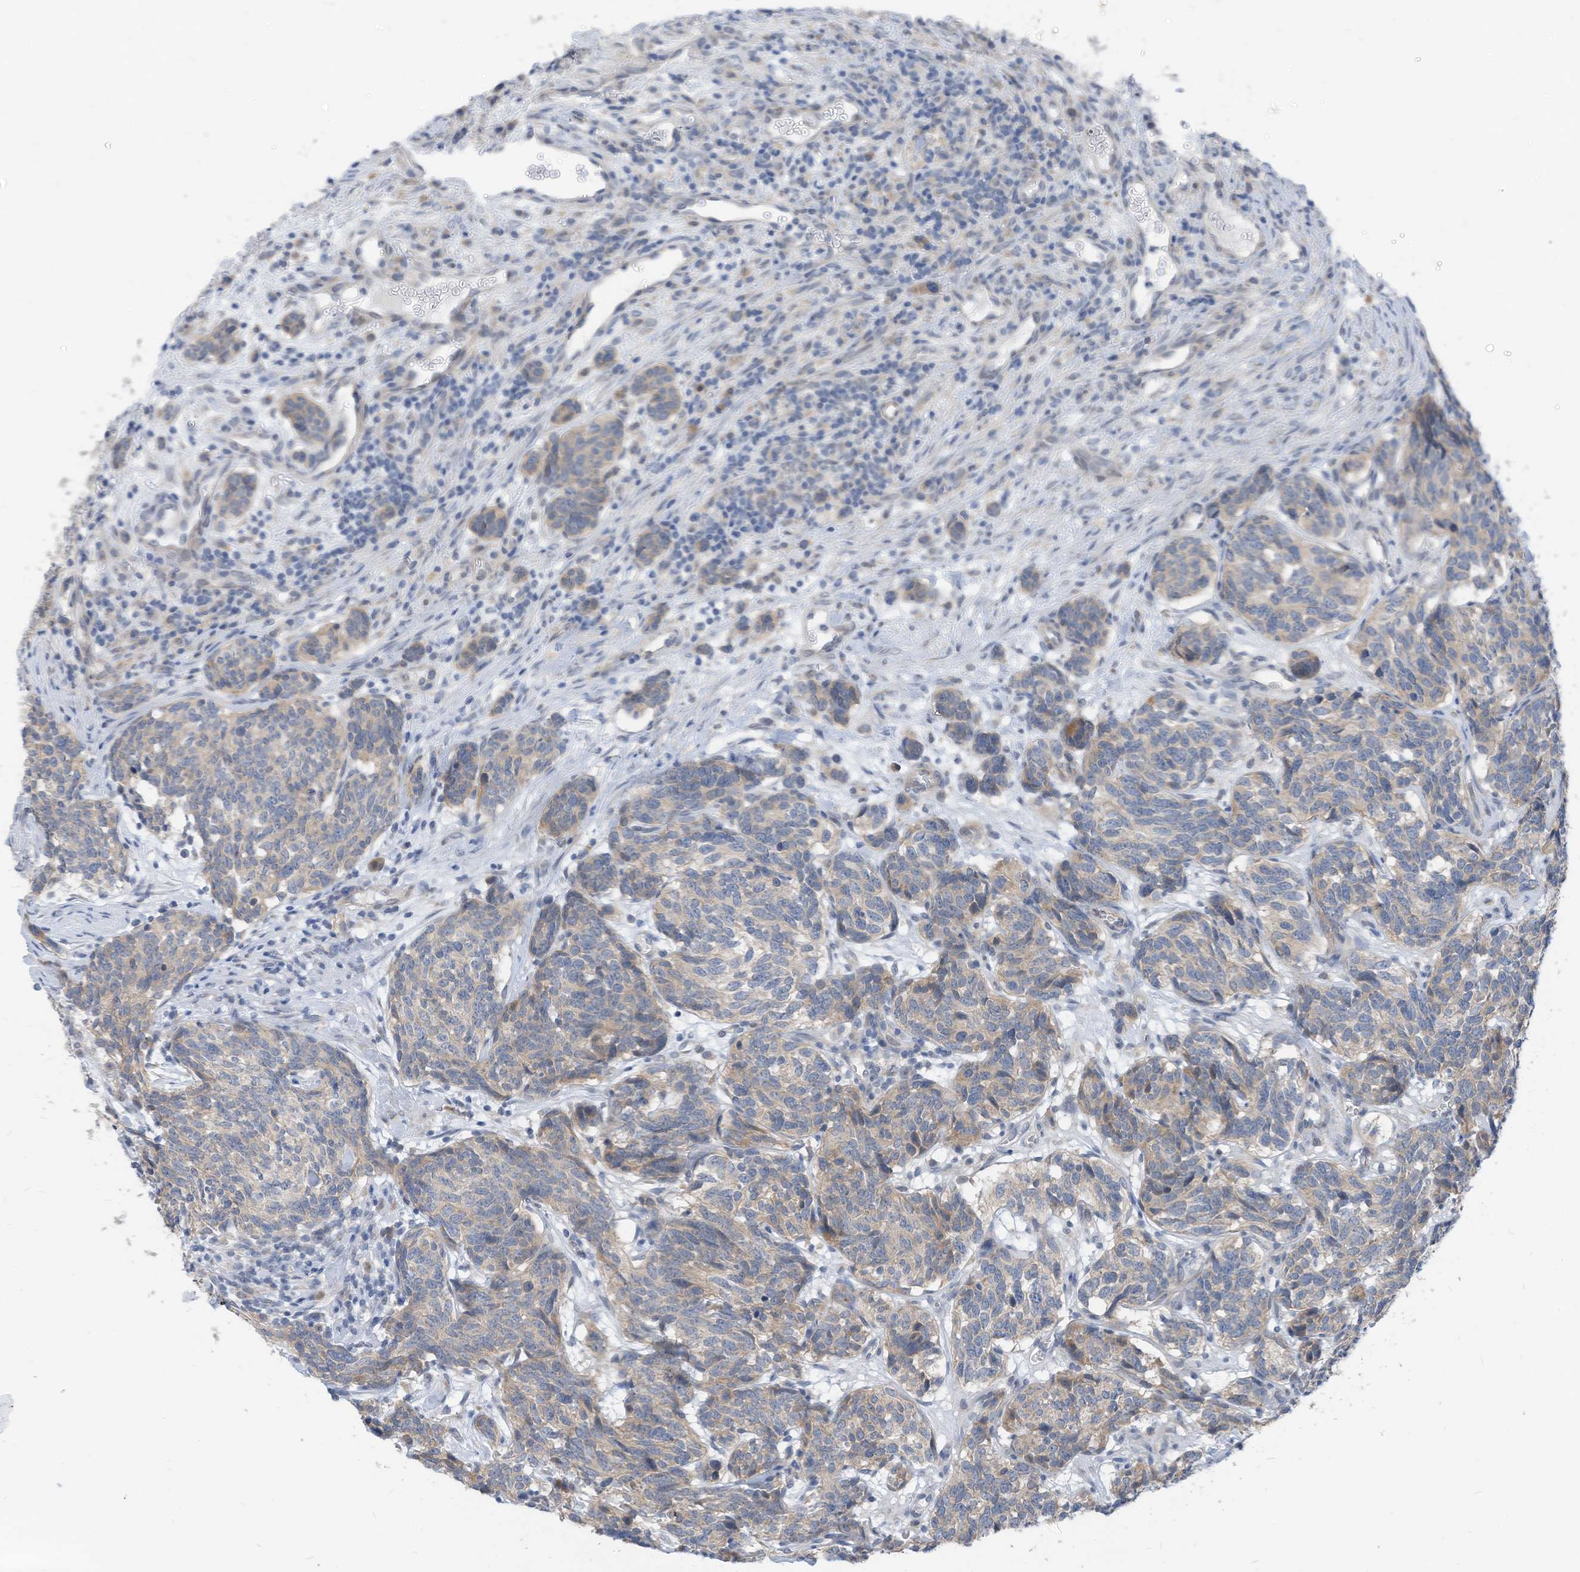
{"staining": {"intensity": "negative", "quantity": "none", "location": "none"}, "tissue": "carcinoid", "cell_type": "Tumor cells", "image_type": "cancer", "snomed": [{"axis": "morphology", "description": "Carcinoid, malignant, NOS"}, {"axis": "topography", "description": "Lung"}], "caption": "Image shows no significant protein positivity in tumor cells of carcinoid. Nuclei are stained in blue.", "gene": "LDAH", "patient": {"sex": "female", "age": 46}}